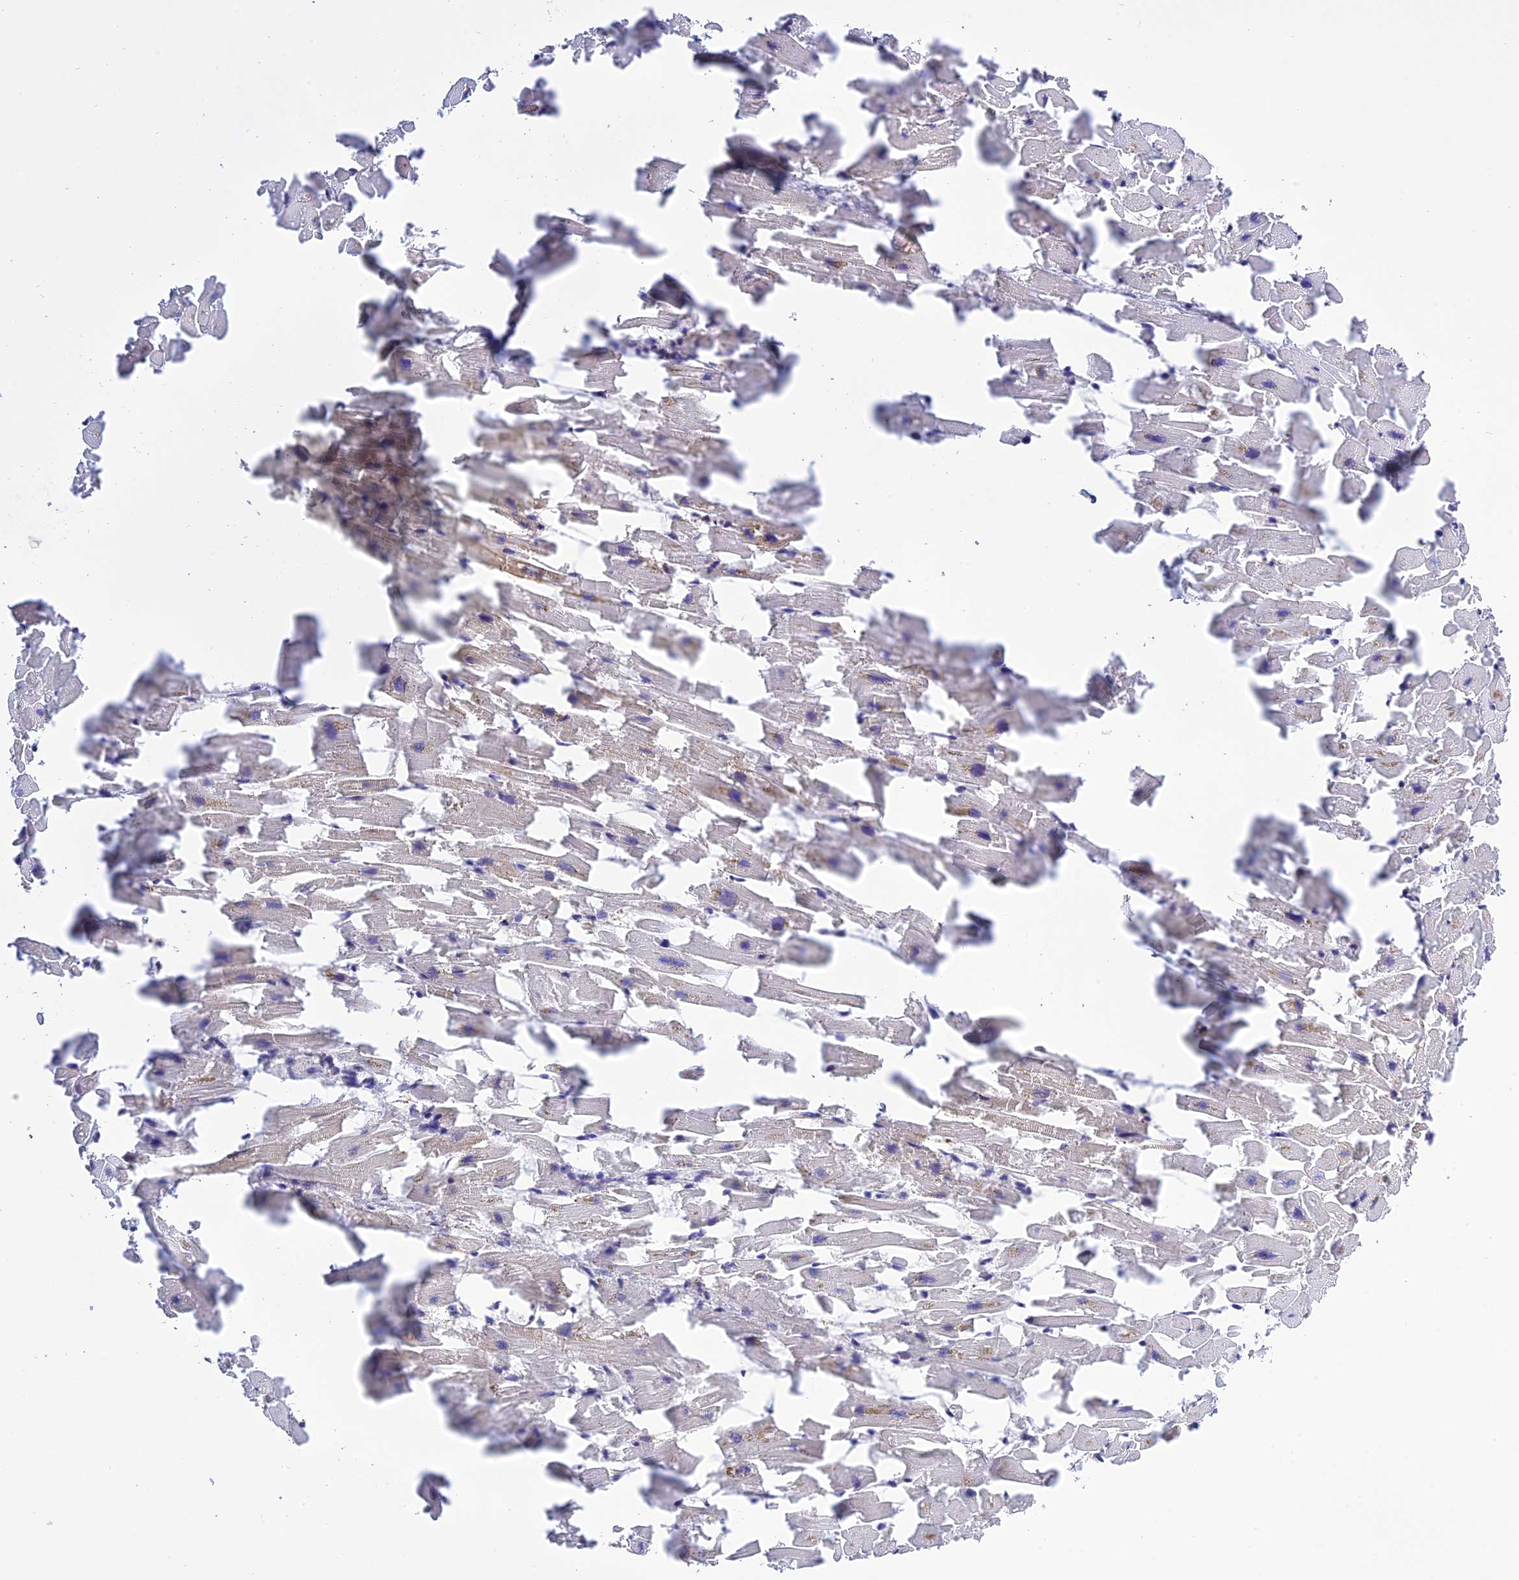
{"staining": {"intensity": "moderate", "quantity": "<25%", "location": "cytoplasmic/membranous"}, "tissue": "heart muscle", "cell_type": "Cardiomyocytes", "image_type": "normal", "snomed": [{"axis": "morphology", "description": "Normal tissue, NOS"}, {"axis": "topography", "description": "Heart"}], "caption": "Immunohistochemical staining of benign heart muscle demonstrates low levels of moderate cytoplasmic/membranous staining in approximately <25% of cardiomyocytes.", "gene": "MNS1", "patient": {"sex": "female", "age": 64}}